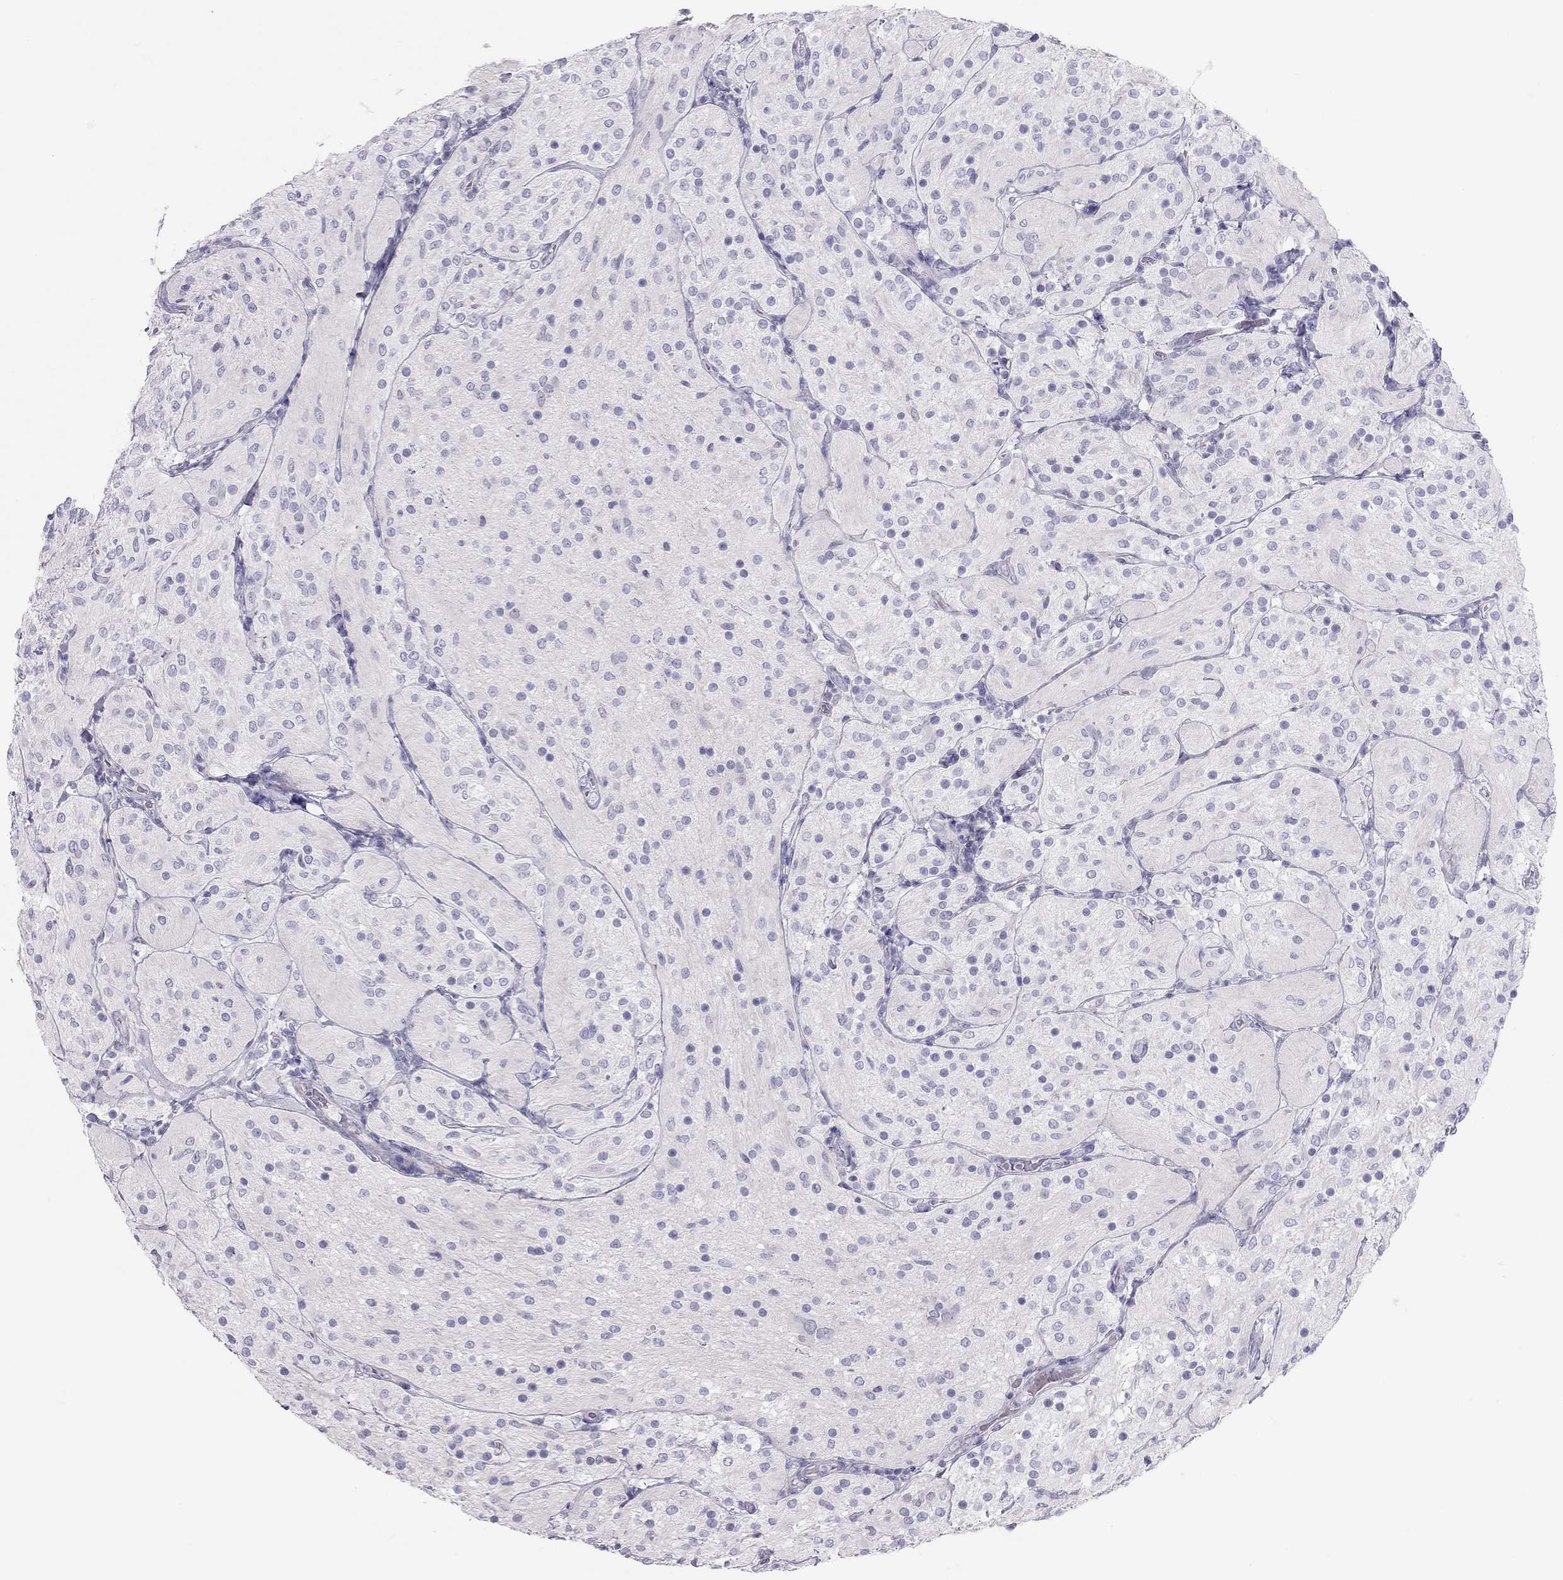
{"staining": {"intensity": "negative", "quantity": "none", "location": "none"}, "tissue": "glioma", "cell_type": "Tumor cells", "image_type": "cancer", "snomed": [{"axis": "morphology", "description": "Glioma, malignant, Low grade"}, {"axis": "topography", "description": "Brain"}], "caption": "High magnification brightfield microscopy of malignant low-grade glioma stained with DAB (3,3'-diaminobenzidine) (brown) and counterstained with hematoxylin (blue): tumor cells show no significant expression.", "gene": "SPATA12", "patient": {"sex": "male", "age": 3}}